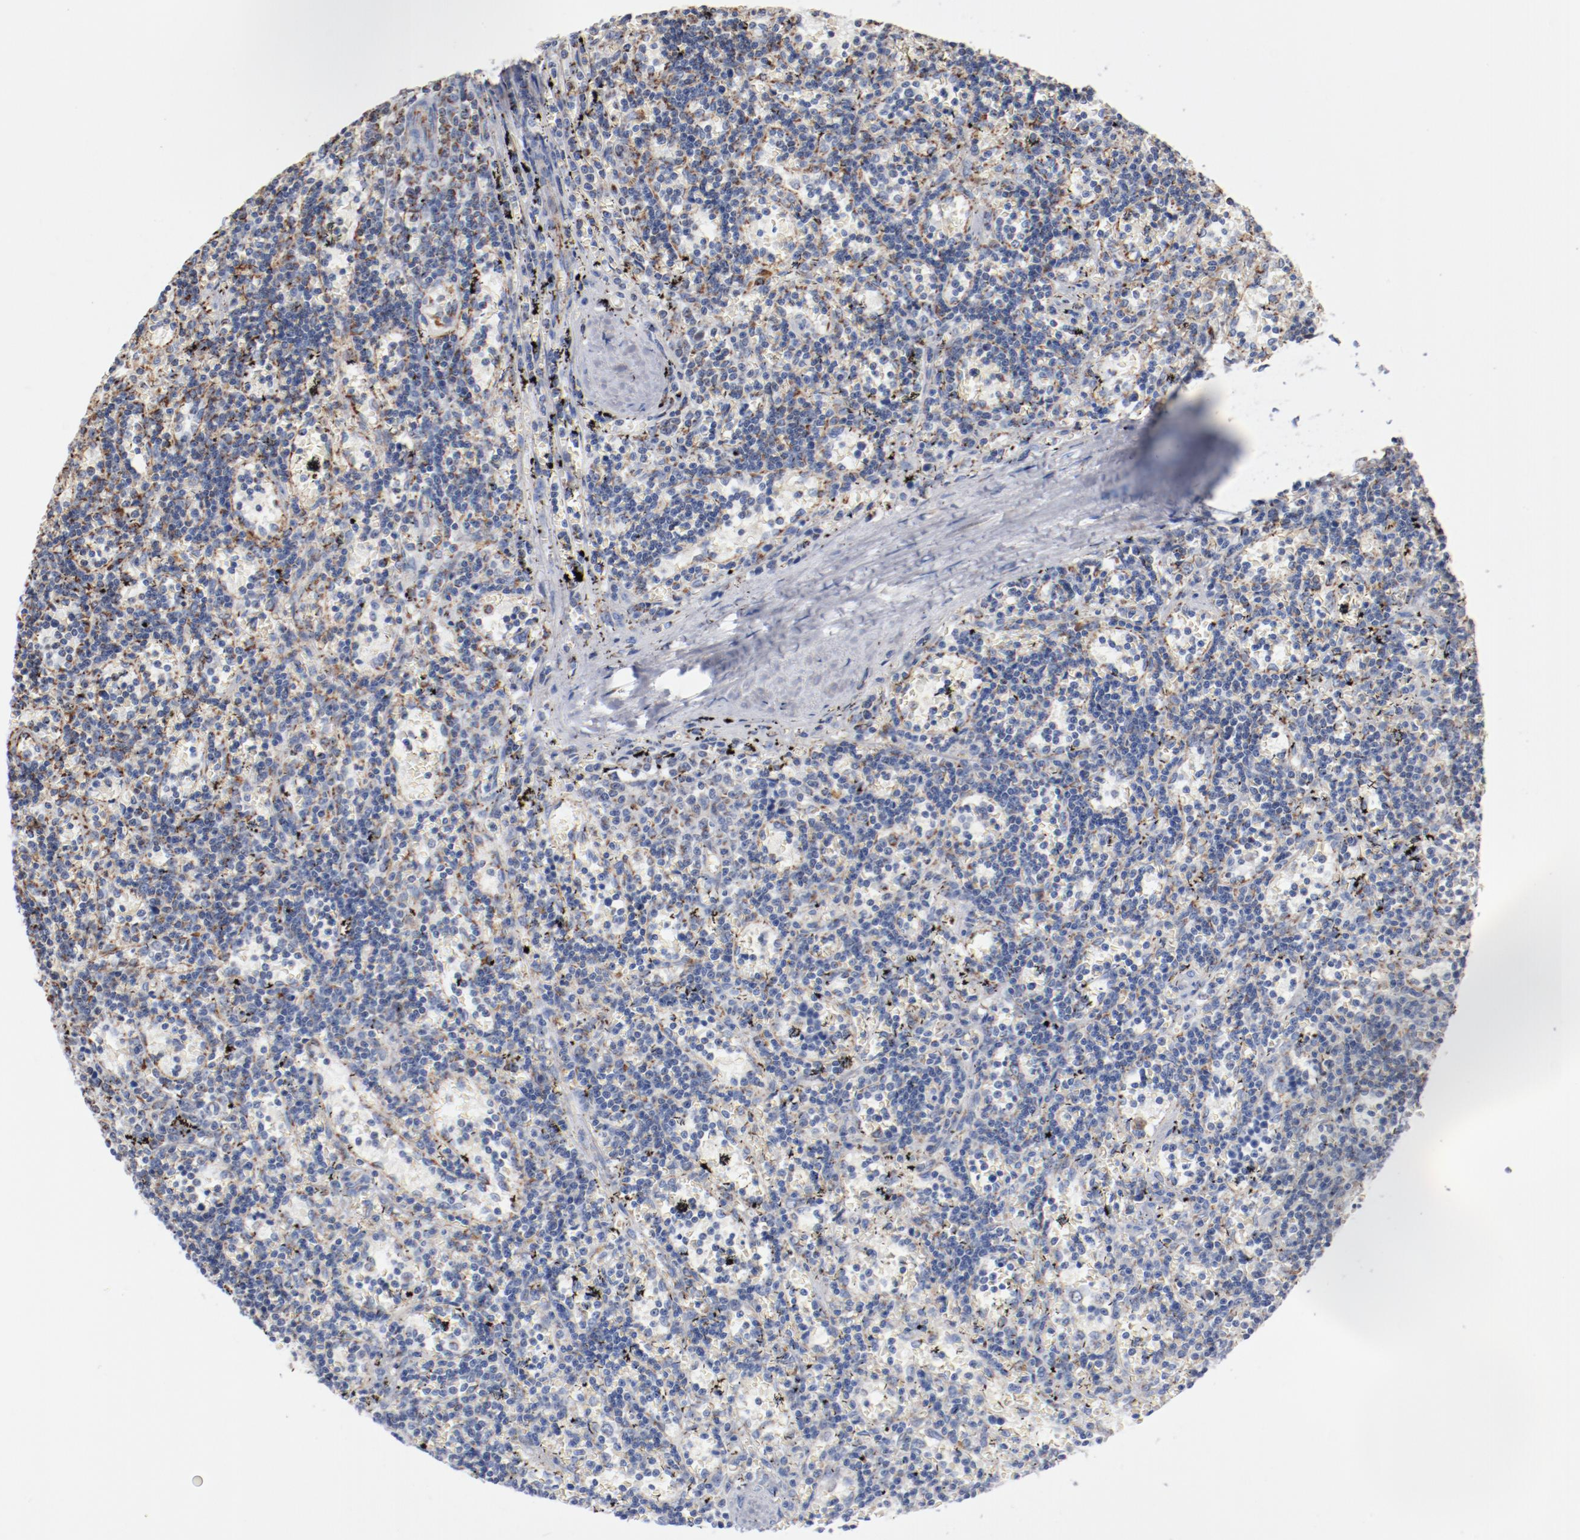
{"staining": {"intensity": "weak", "quantity": "25%-75%", "location": "cytoplasmic/membranous"}, "tissue": "lymphoma", "cell_type": "Tumor cells", "image_type": "cancer", "snomed": [{"axis": "morphology", "description": "Malignant lymphoma, non-Hodgkin's type, Low grade"}, {"axis": "topography", "description": "Spleen"}], "caption": "The immunohistochemical stain highlights weak cytoplasmic/membranous expression in tumor cells of lymphoma tissue.", "gene": "NDUFS4", "patient": {"sex": "male", "age": 60}}